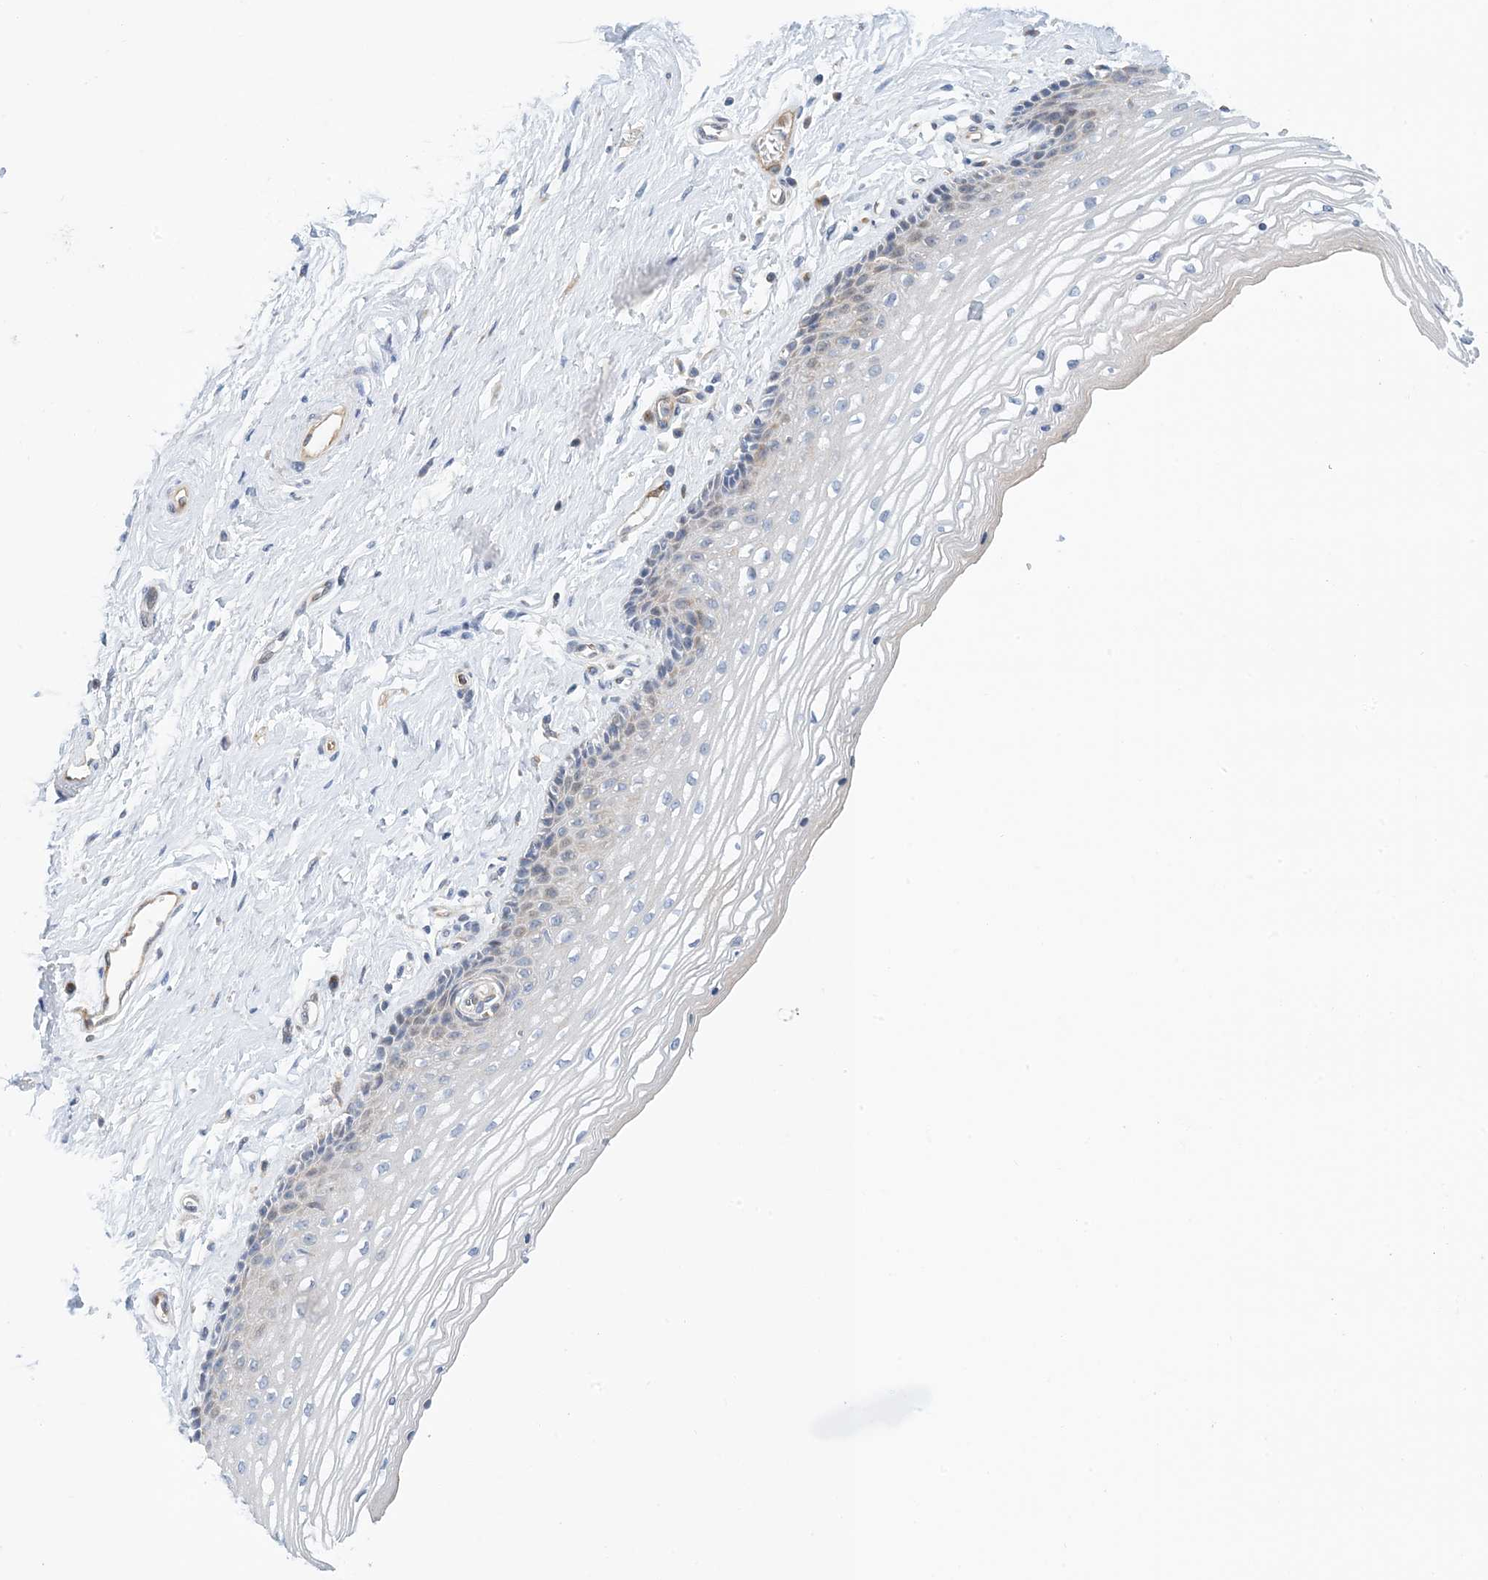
{"staining": {"intensity": "negative", "quantity": "none", "location": "none"}, "tissue": "vagina", "cell_type": "Squamous epithelial cells", "image_type": "normal", "snomed": [{"axis": "morphology", "description": "Normal tissue, NOS"}, {"axis": "topography", "description": "Vagina"}], "caption": "Squamous epithelial cells are negative for protein expression in unremarkable human vagina. (DAB (3,3'-diaminobenzidine) immunohistochemistry (IHC), high magnification).", "gene": "PCDHA2", "patient": {"sex": "female", "age": 46}}